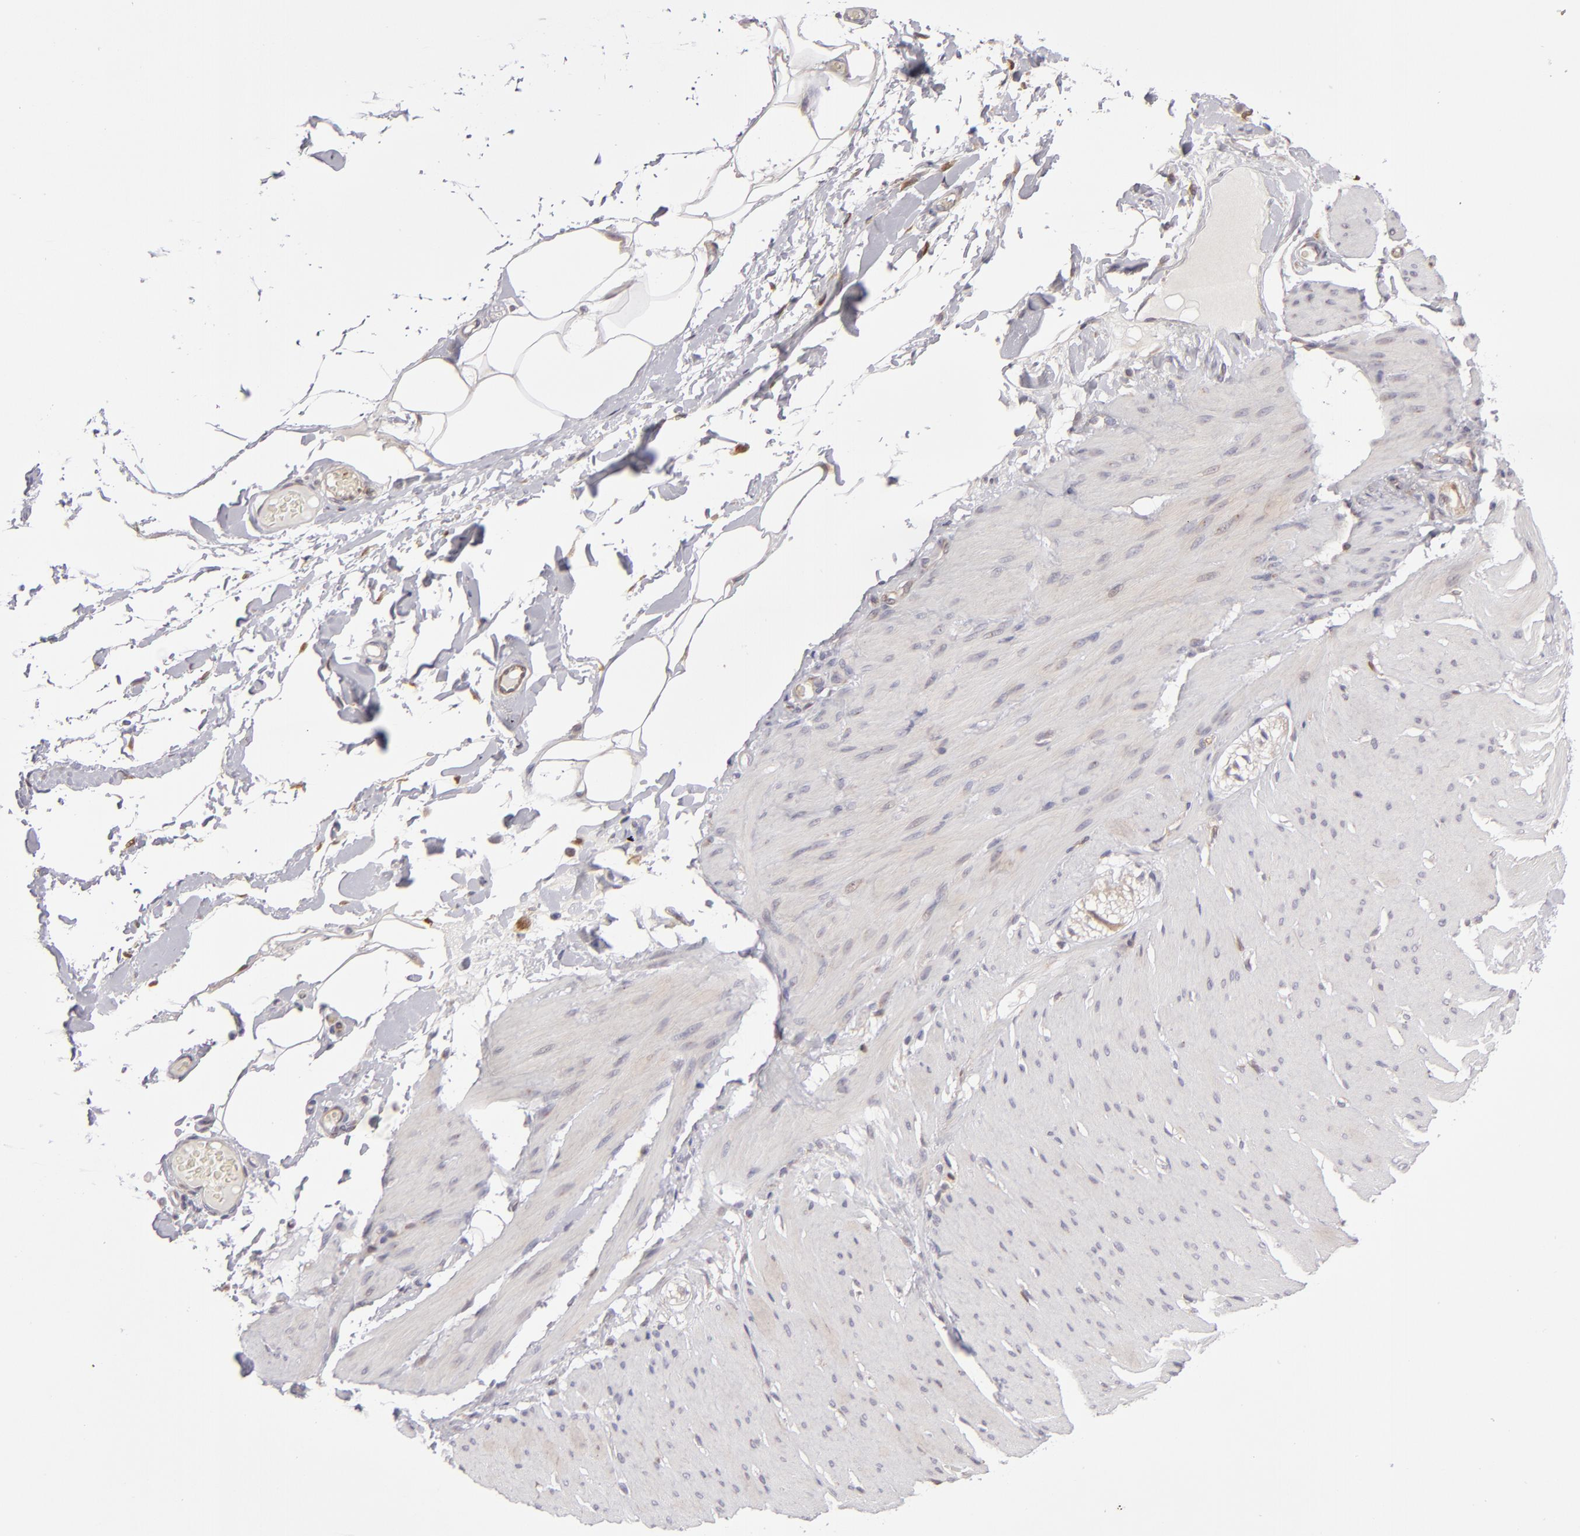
{"staining": {"intensity": "negative", "quantity": "none", "location": "none"}, "tissue": "smooth muscle", "cell_type": "Smooth muscle cells", "image_type": "normal", "snomed": [{"axis": "morphology", "description": "Normal tissue, NOS"}, {"axis": "topography", "description": "Smooth muscle"}, {"axis": "topography", "description": "Colon"}], "caption": "Immunohistochemical staining of normal human smooth muscle demonstrates no significant expression in smooth muscle cells.", "gene": "SH2D4A", "patient": {"sex": "male", "age": 67}}